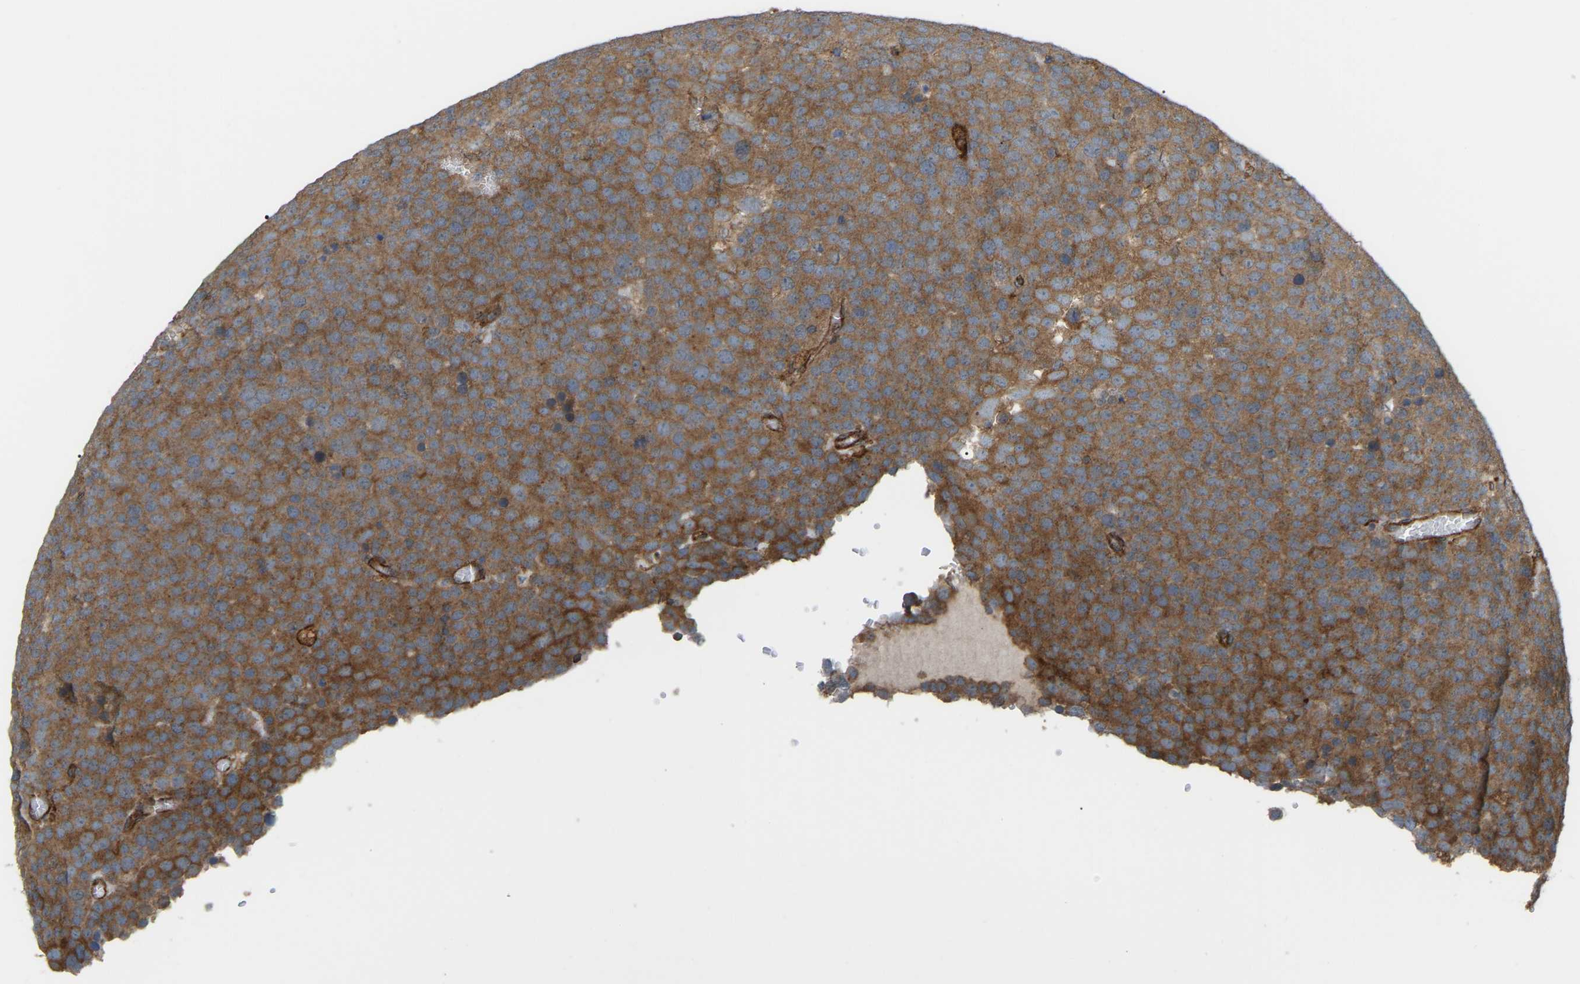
{"staining": {"intensity": "moderate", "quantity": ">75%", "location": "cytoplasmic/membranous"}, "tissue": "testis cancer", "cell_type": "Tumor cells", "image_type": "cancer", "snomed": [{"axis": "morphology", "description": "Normal tissue, NOS"}, {"axis": "morphology", "description": "Seminoma, NOS"}, {"axis": "topography", "description": "Testis"}], "caption": "Immunohistochemical staining of seminoma (testis) shows medium levels of moderate cytoplasmic/membranous staining in about >75% of tumor cells. Using DAB (brown) and hematoxylin (blue) stains, captured at high magnification using brightfield microscopy.", "gene": "PICALM", "patient": {"sex": "male", "age": 71}}